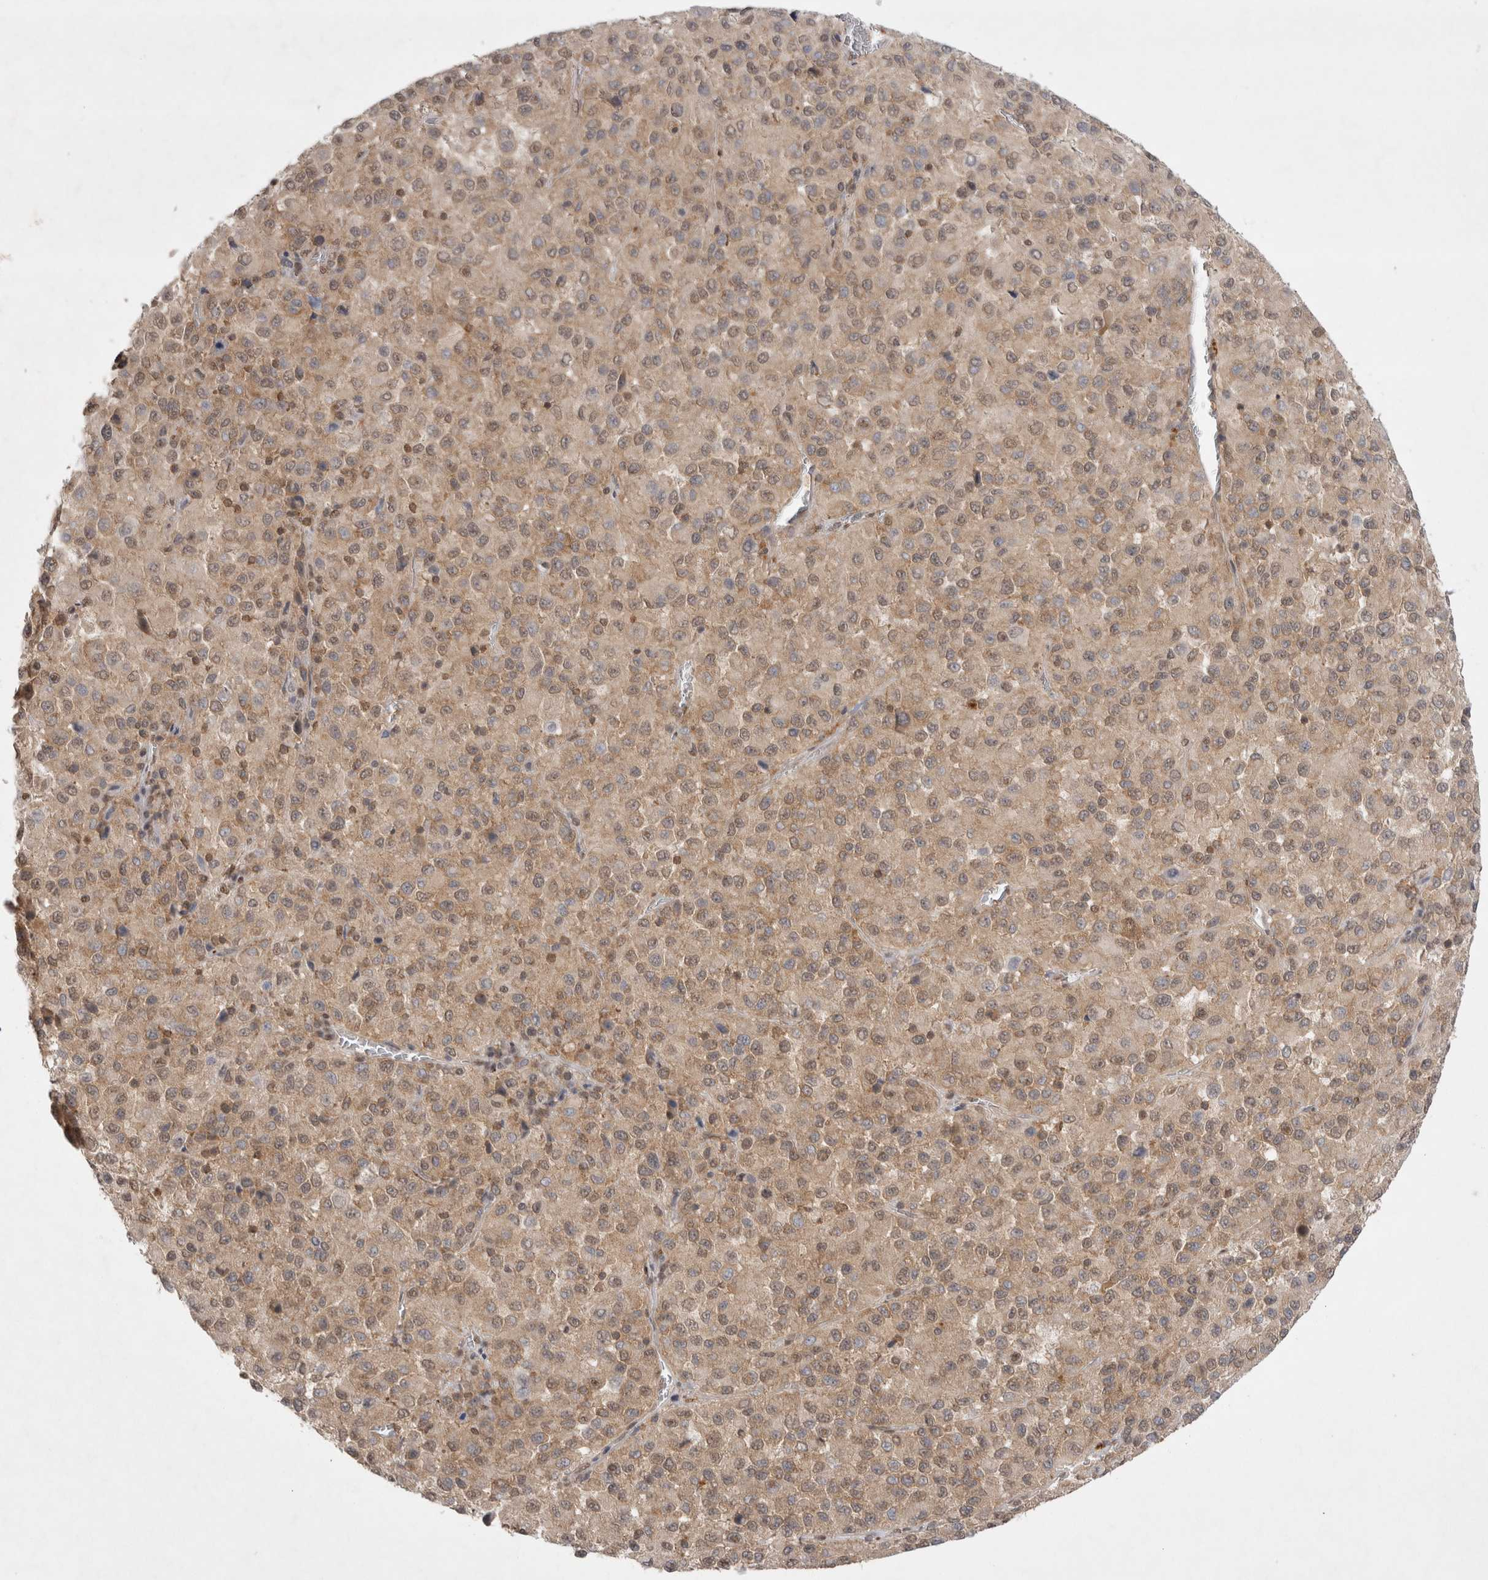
{"staining": {"intensity": "weak", "quantity": ">75%", "location": "cytoplasmic/membranous,nuclear"}, "tissue": "melanoma", "cell_type": "Tumor cells", "image_type": "cancer", "snomed": [{"axis": "morphology", "description": "Malignant melanoma, Metastatic site"}, {"axis": "topography", "description": "Lung"}], "caption": "Human melanoma stained with a protein marker exhibits weak staining in tumor cells.", "gene": "WIPF2", "patient": {"sex": "male", "age": 64}}